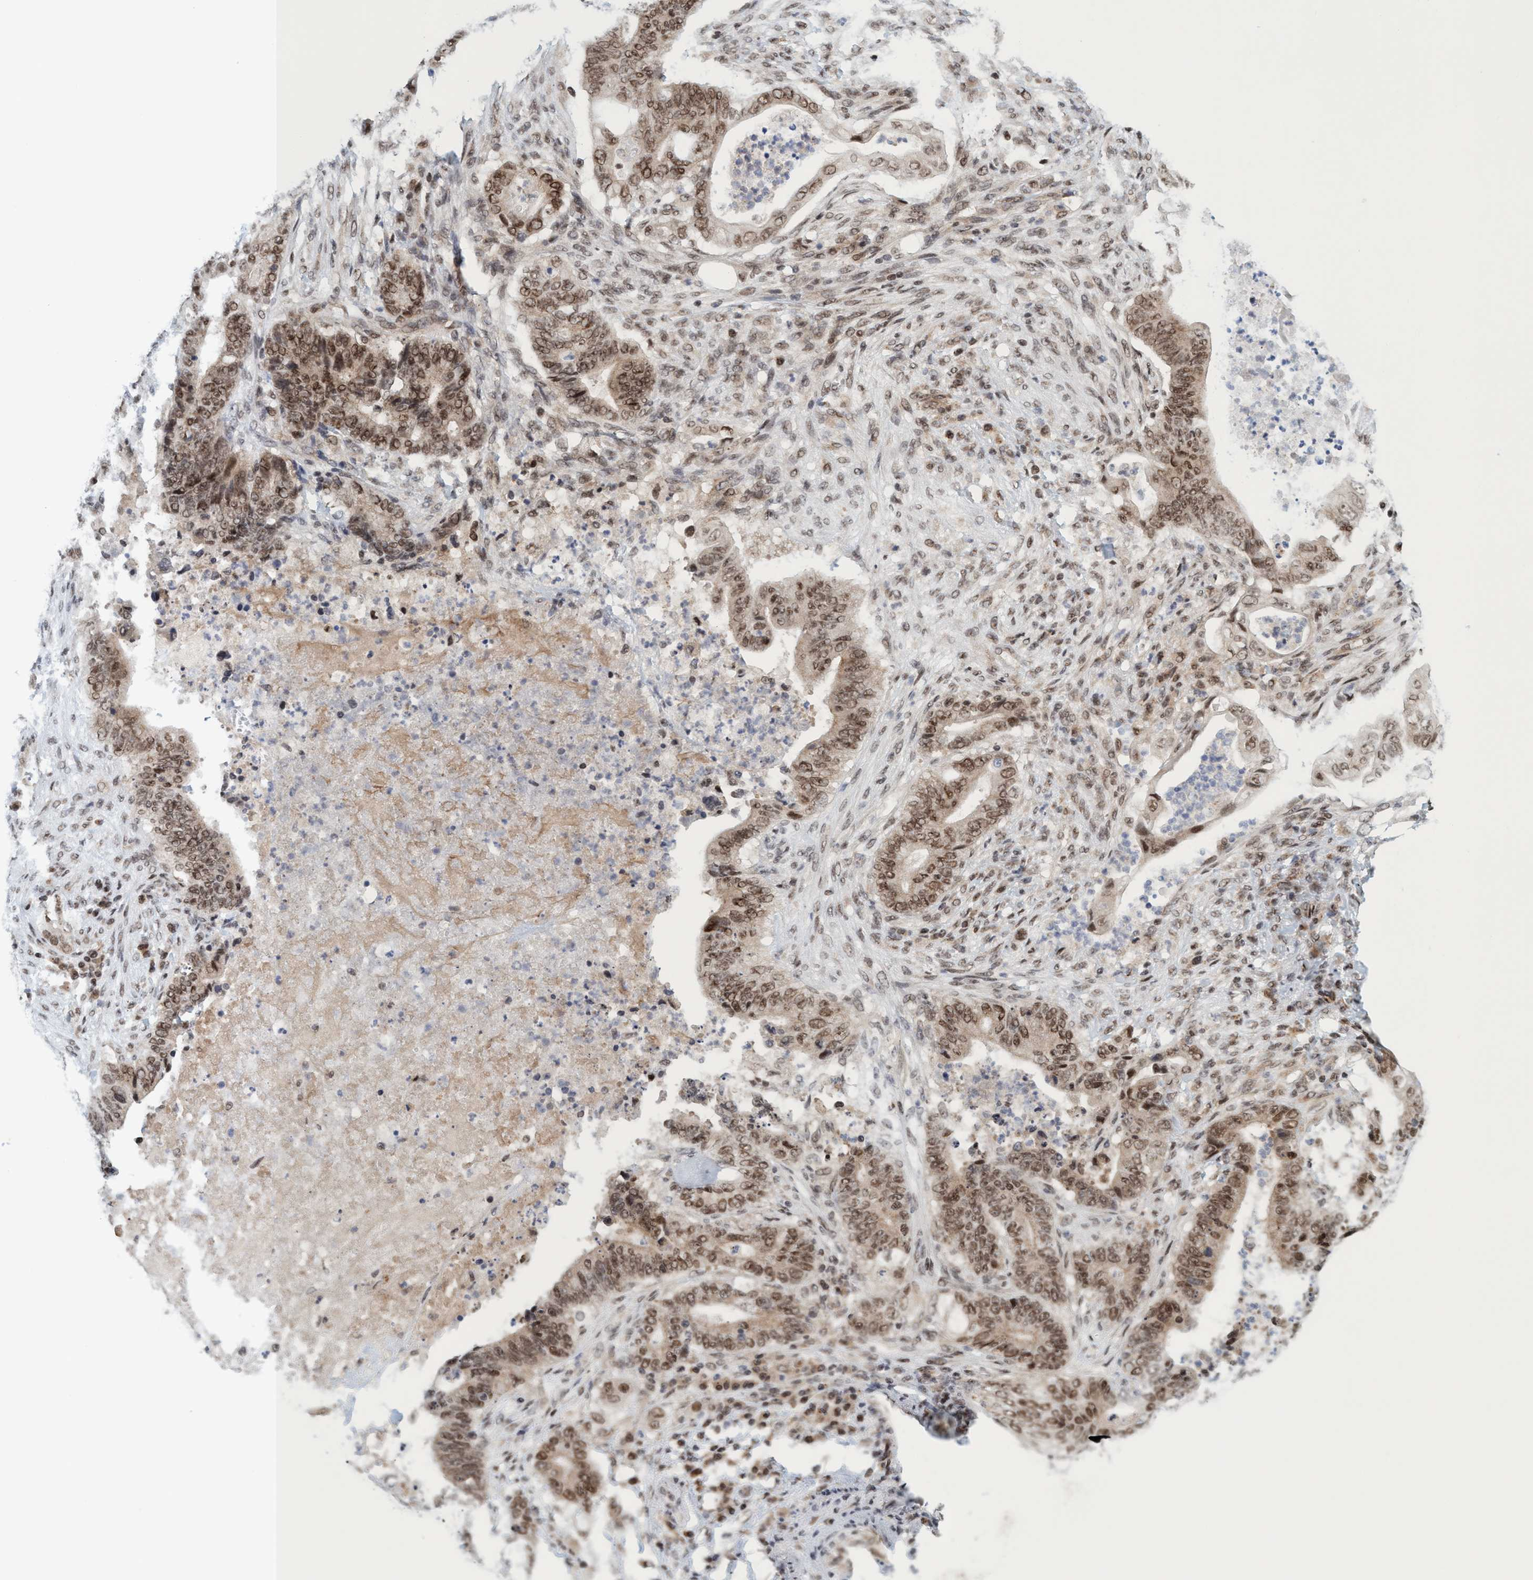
{"staining": {"intensity": "moderate", "quantity": ">75%", "location": "nuclear"}, "tissue": "stomach cancer", "cell_type": "Tumor cells", "image_type": "cancer", "snomed": [{"axis": "morphology", "description": "Adenocarcinoma, NOS"}, {"axis": "topography", "description": "Stomach"}], "caption": "IHC staining of stomach adenocarcinoma, which demonstrates medium levels of moderate nuclear expression in approximately >75% of tumor cells indicating moderate nuclear protein positivity. The staining was performed using DAB (brown) for protein detection and nuclei were counterstained in hematoxylin (blue).", "gene": "SMCR8", "patient": {"sex": "female", "age": 73}}